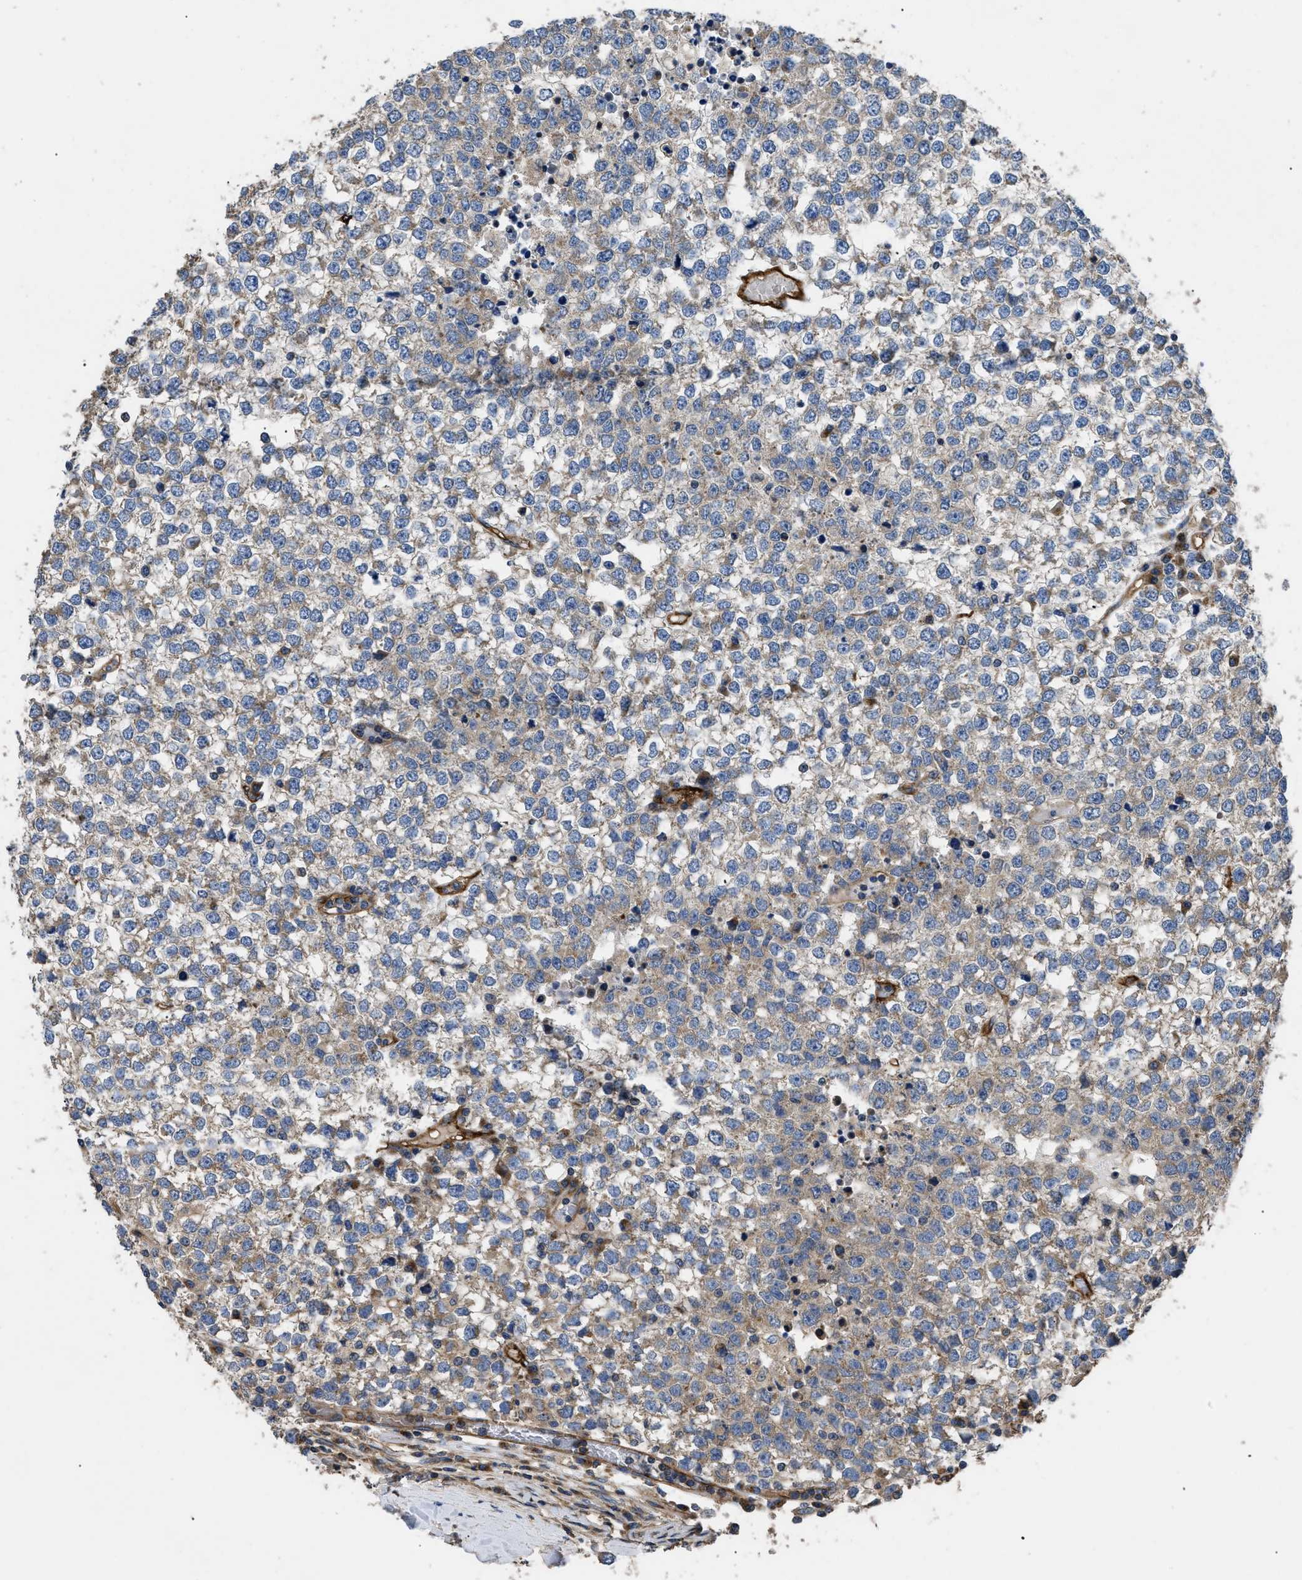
{"staining": {"intensity": "weak", "quantity": "25%-75%", "location": "cytoplasmic/membranous"}, "tissue": "testis cancer", "cell_type": "Tumor cells", "image_type": "cancer", "snomed": [{"axis": "morphology", "description": "Seminoma, NOS"}, {"axis": "topography", "description": "Testis"}], "caption": "Immunohistochemical staining of seminoma (testis) reveals low levels of weak cytoplasmic/membranous protein expression in about 25%-75% of tumor cells.", "gene": "NT5E", "patient": {"sex": "male", "age": 65}}